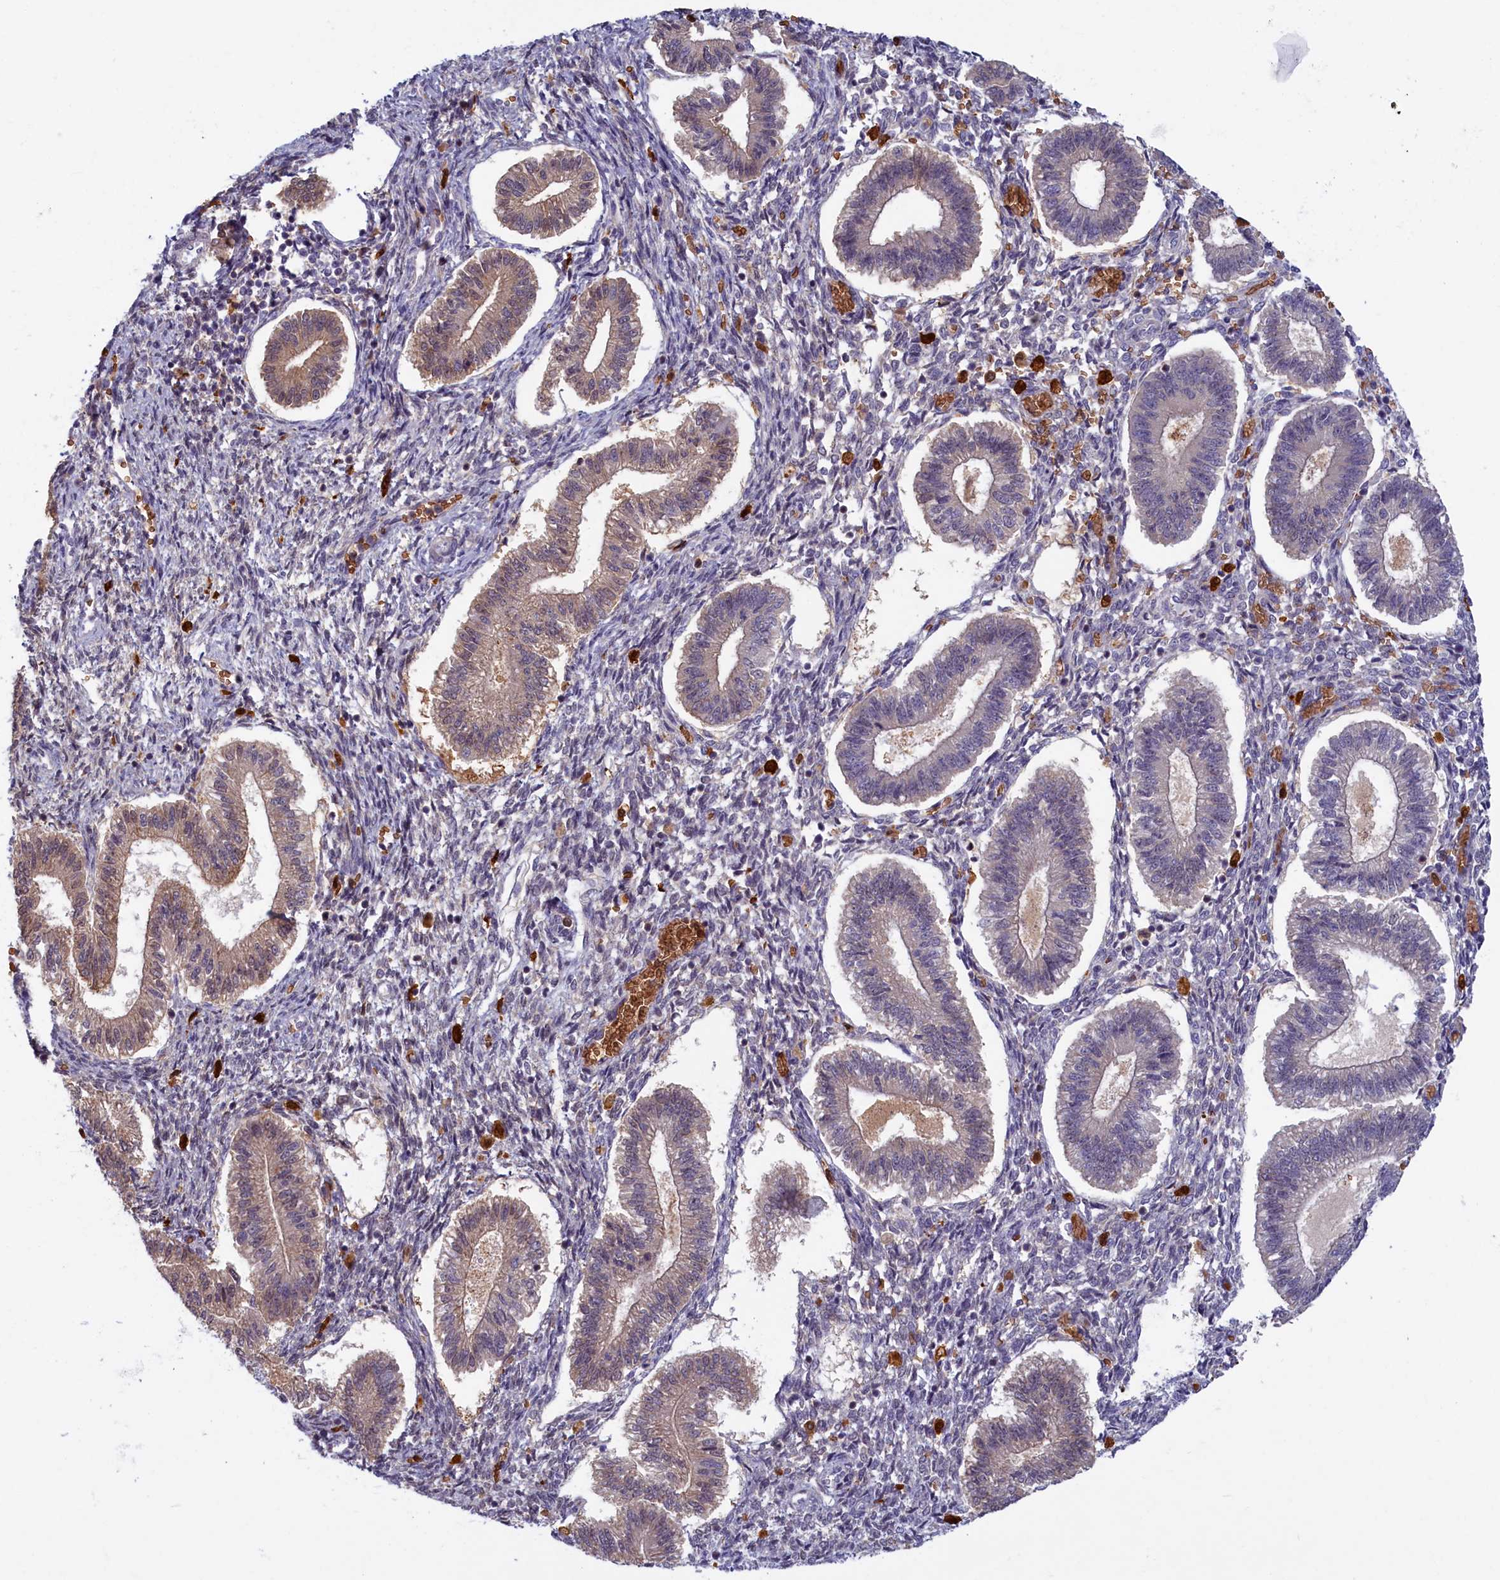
{"staining": {"intensity": "moderate", "quantity": "<25%", "location": "cytoplasmic/membranous"}, "tissue": "endometrium", "cell_type": "Cells in endometrial stroma", "image_type": "normal", "snomed": [{"axis": "morphology", "description": "Normal tissue, NOS"}, {"axis": "topography", "description": "Endometrium"}], "caption": "This is a micrograph of immunohistochemistry (IHC) staining of normal endometrium, which shows moderate staining in the cytoplasmic/membranous of cells in endometrial stroma.", "gene": "BLVRB", "patient": {"sex": "female", "age": 25}}